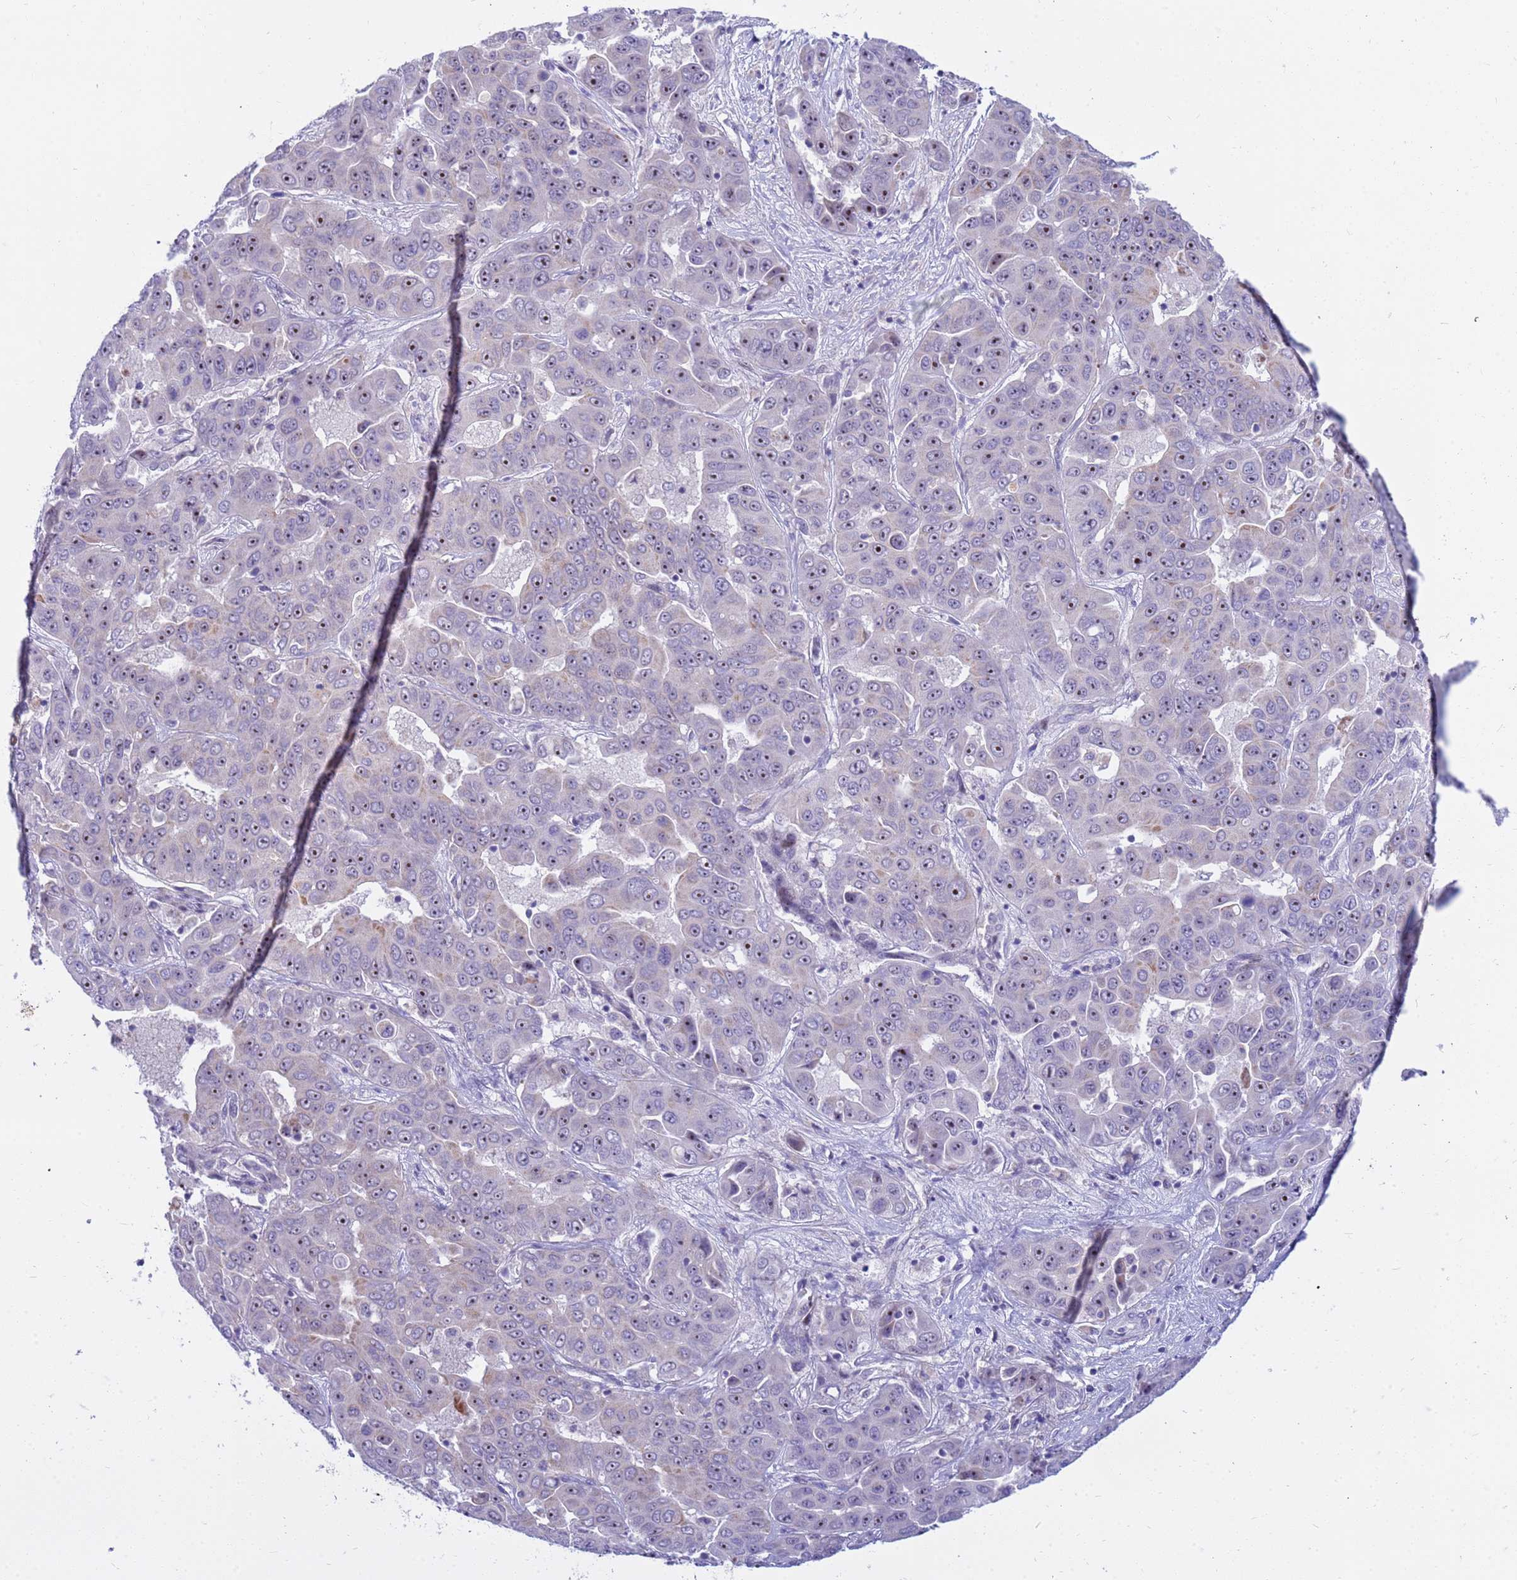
{"staining": {"intensity": "moderate", "quantity": "25%-75%", "location": "nuclear"}, "tissue": "liver cancer", "cell_type": "Tumor cells", "image_type": "cancer", "snomed": [{"axis": "morphology", "description": "Cholangiocarcinoma"}, {"axis": "topography", "description": "Liver"}], "caption": "This micrograph shows liver cancer (cholangiocarcinoma) stained with immunohistochemistry to label a protein in brown. The nuclear of tumor cells show moderate positivity for the protein. Nuclei are counter-stained blue.", "gene": "LRATD1", "patient": {"sex": "female", "age": 52}}